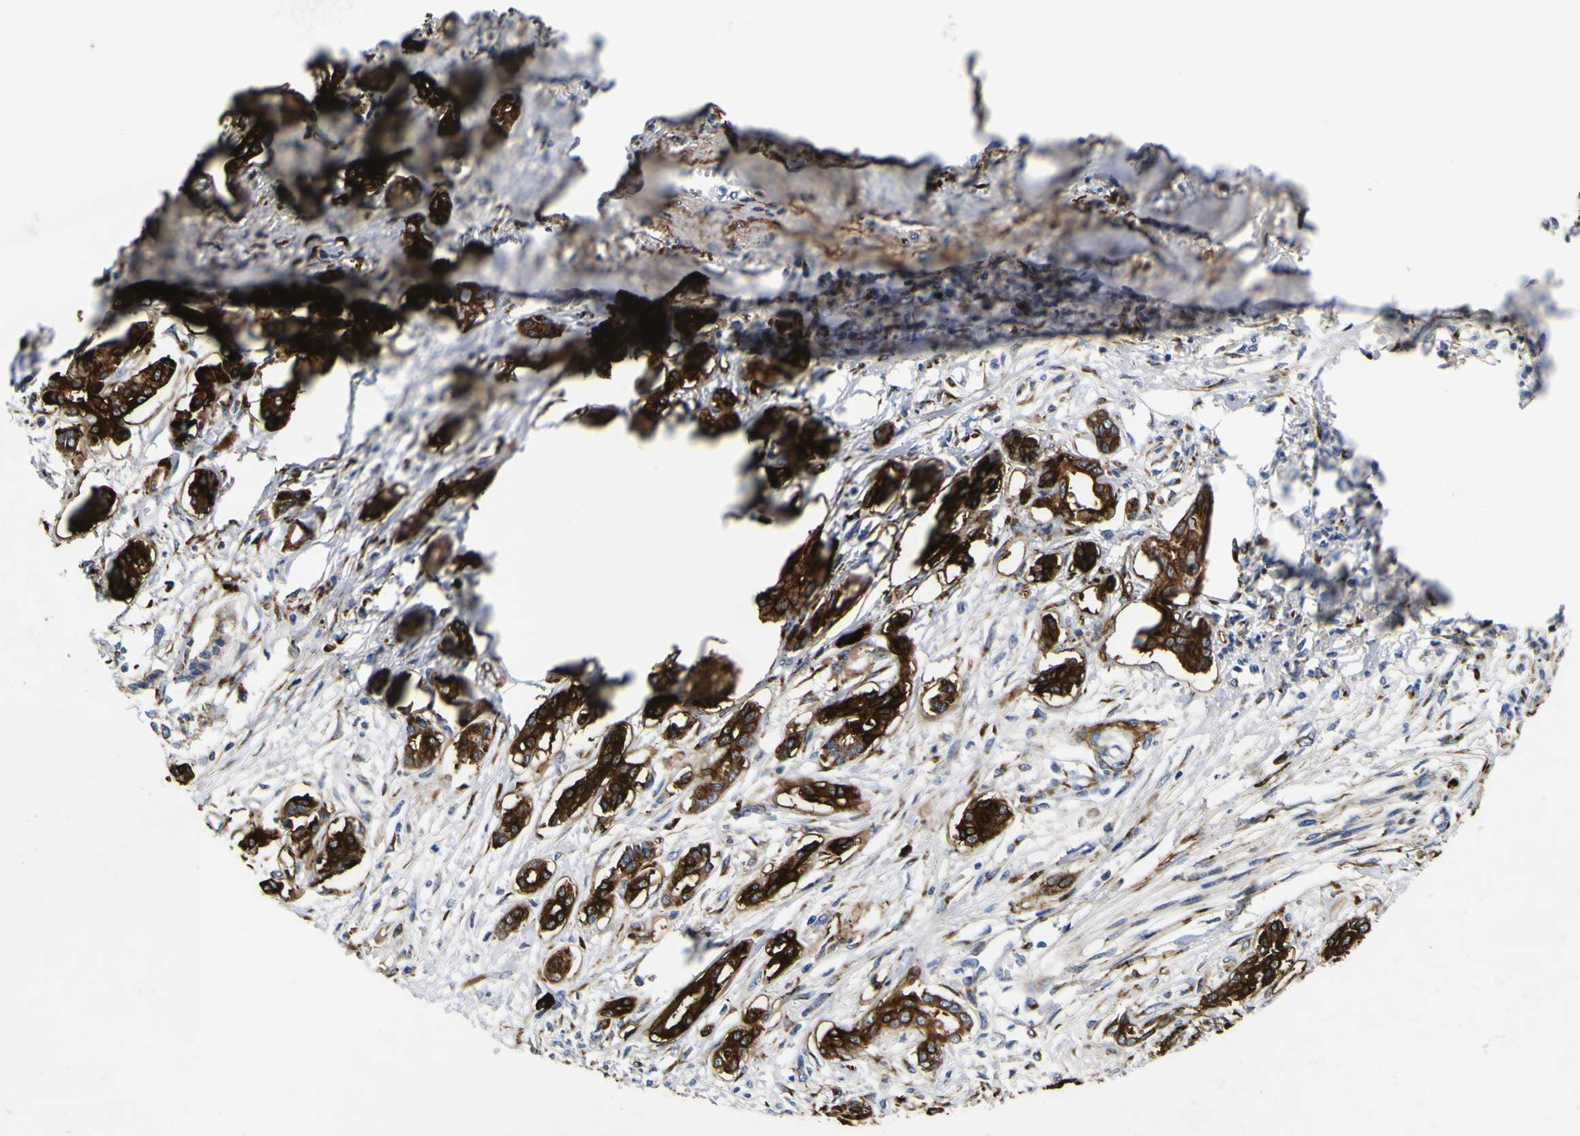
{"staining": {"intensity": "strong", "quantity": ">75%", "location": "cytoplasmic/membranous"}, "tissue": "pancreatic cancer", "cell_type": "Tumor cells", "image_type": "cancer", "snomed": [{"axis": "morphology", "description": "Adenocarcinoma, NOS"}, {"axis": "topography", "description": "Pancreas"}], "caption": "A photomicrograph of pancreatic adenocarcinoma stained for a protein displays strong cytoplasmic/membranous brown staining in tumor cells.", "gene": "SCD", "patient": {"sex": "male", "age": 56}}